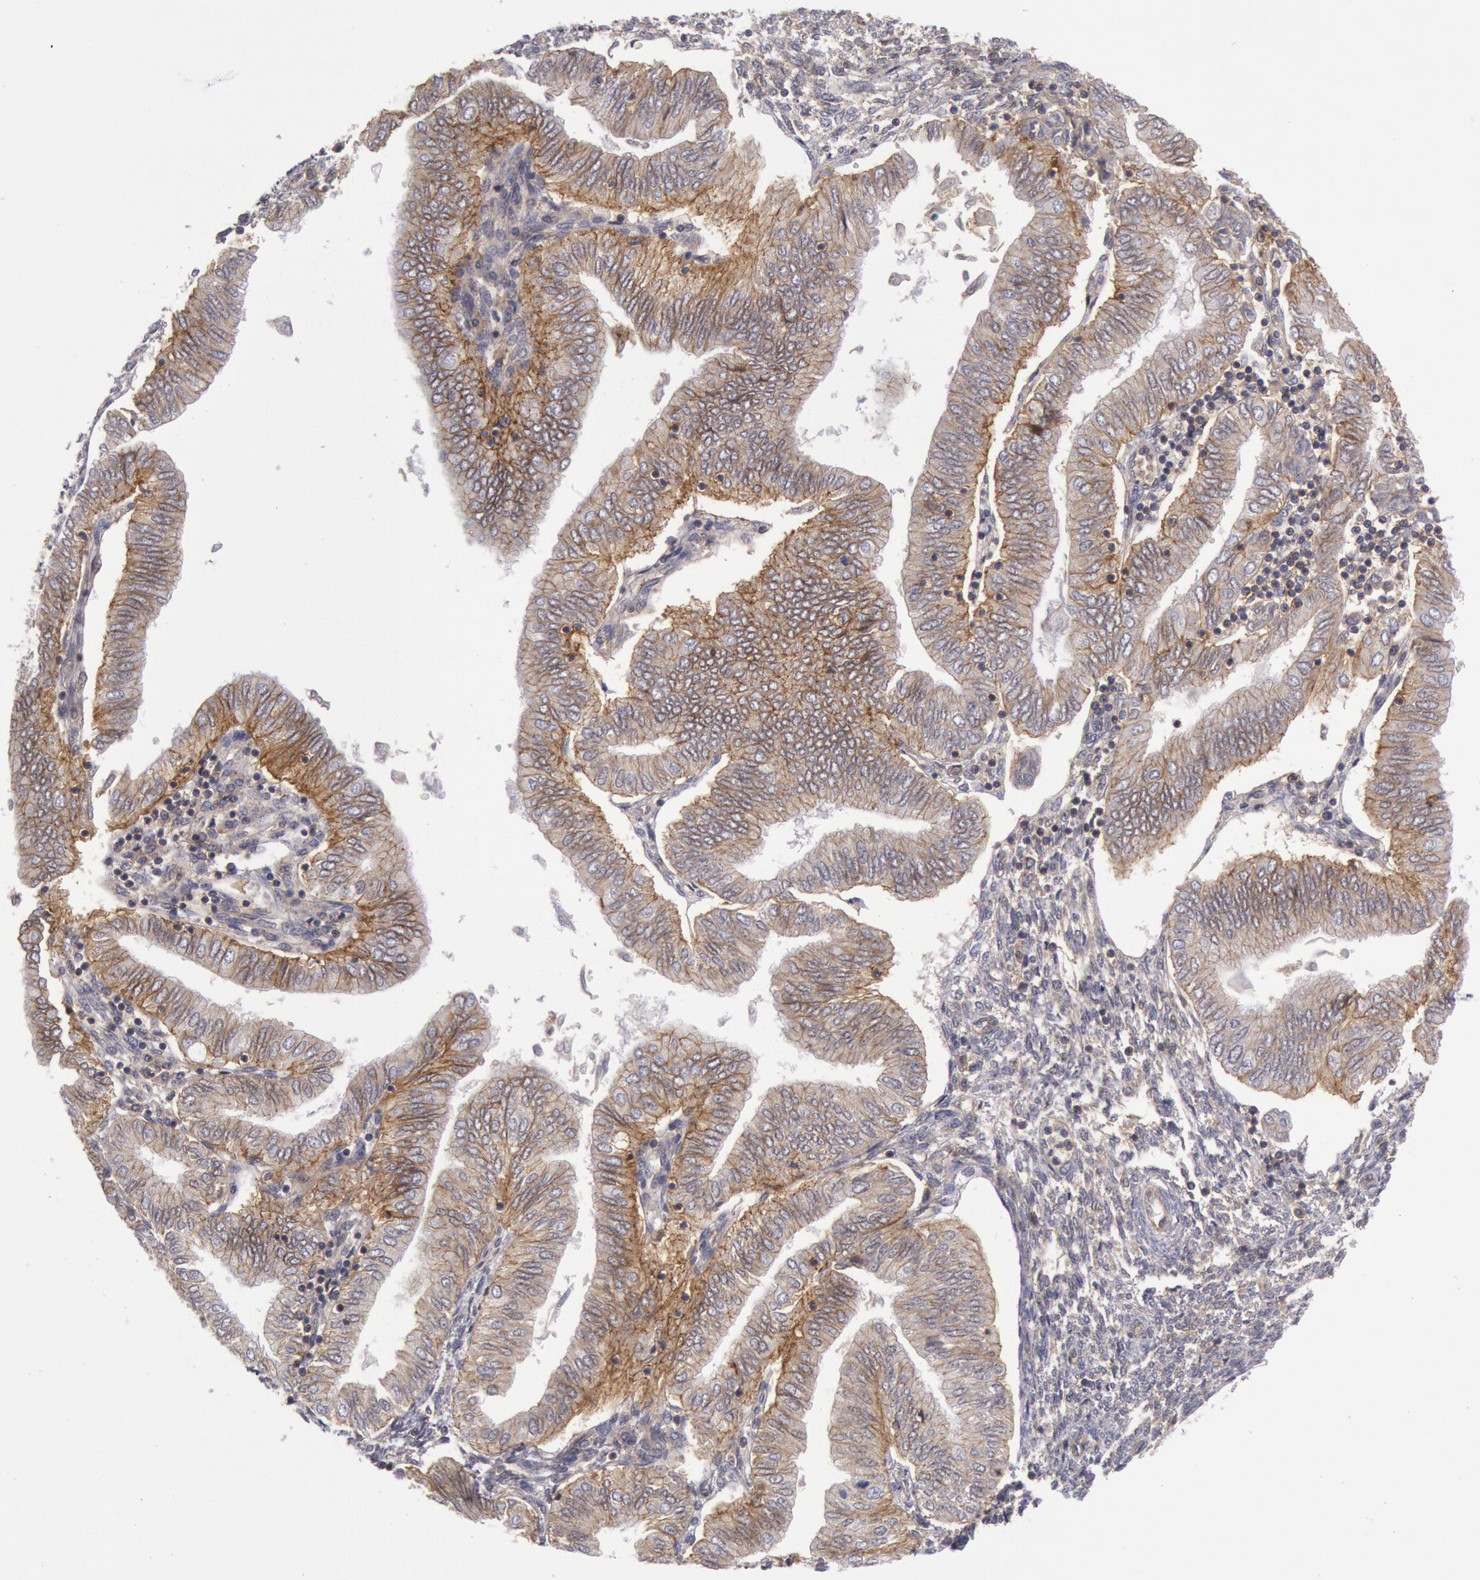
{"staining": {"intensity": "moderate", "quantity": ">75%", "location": "cytoplasmic/membranous"}, "tissue": "endometrial cancer", "cell_type": "Tumor cells", "image_type": "cancer", "snomed": [{"axis": "morphology", "description": "Adenocarcinoma, NOS"}, {"axis": "topography", "description": "Endometrium"}], "caption": "Immunohistochemistry (DAB (3,3'-diaminobenzidine)) staining of endometrial cancer (adenocarcinoma) displays moderate cytoplasmic/membranous protein positivity in approximately >75% of tumor cells.", "gene": "STX4", "patient": {"sex": "female", "age": 51}}